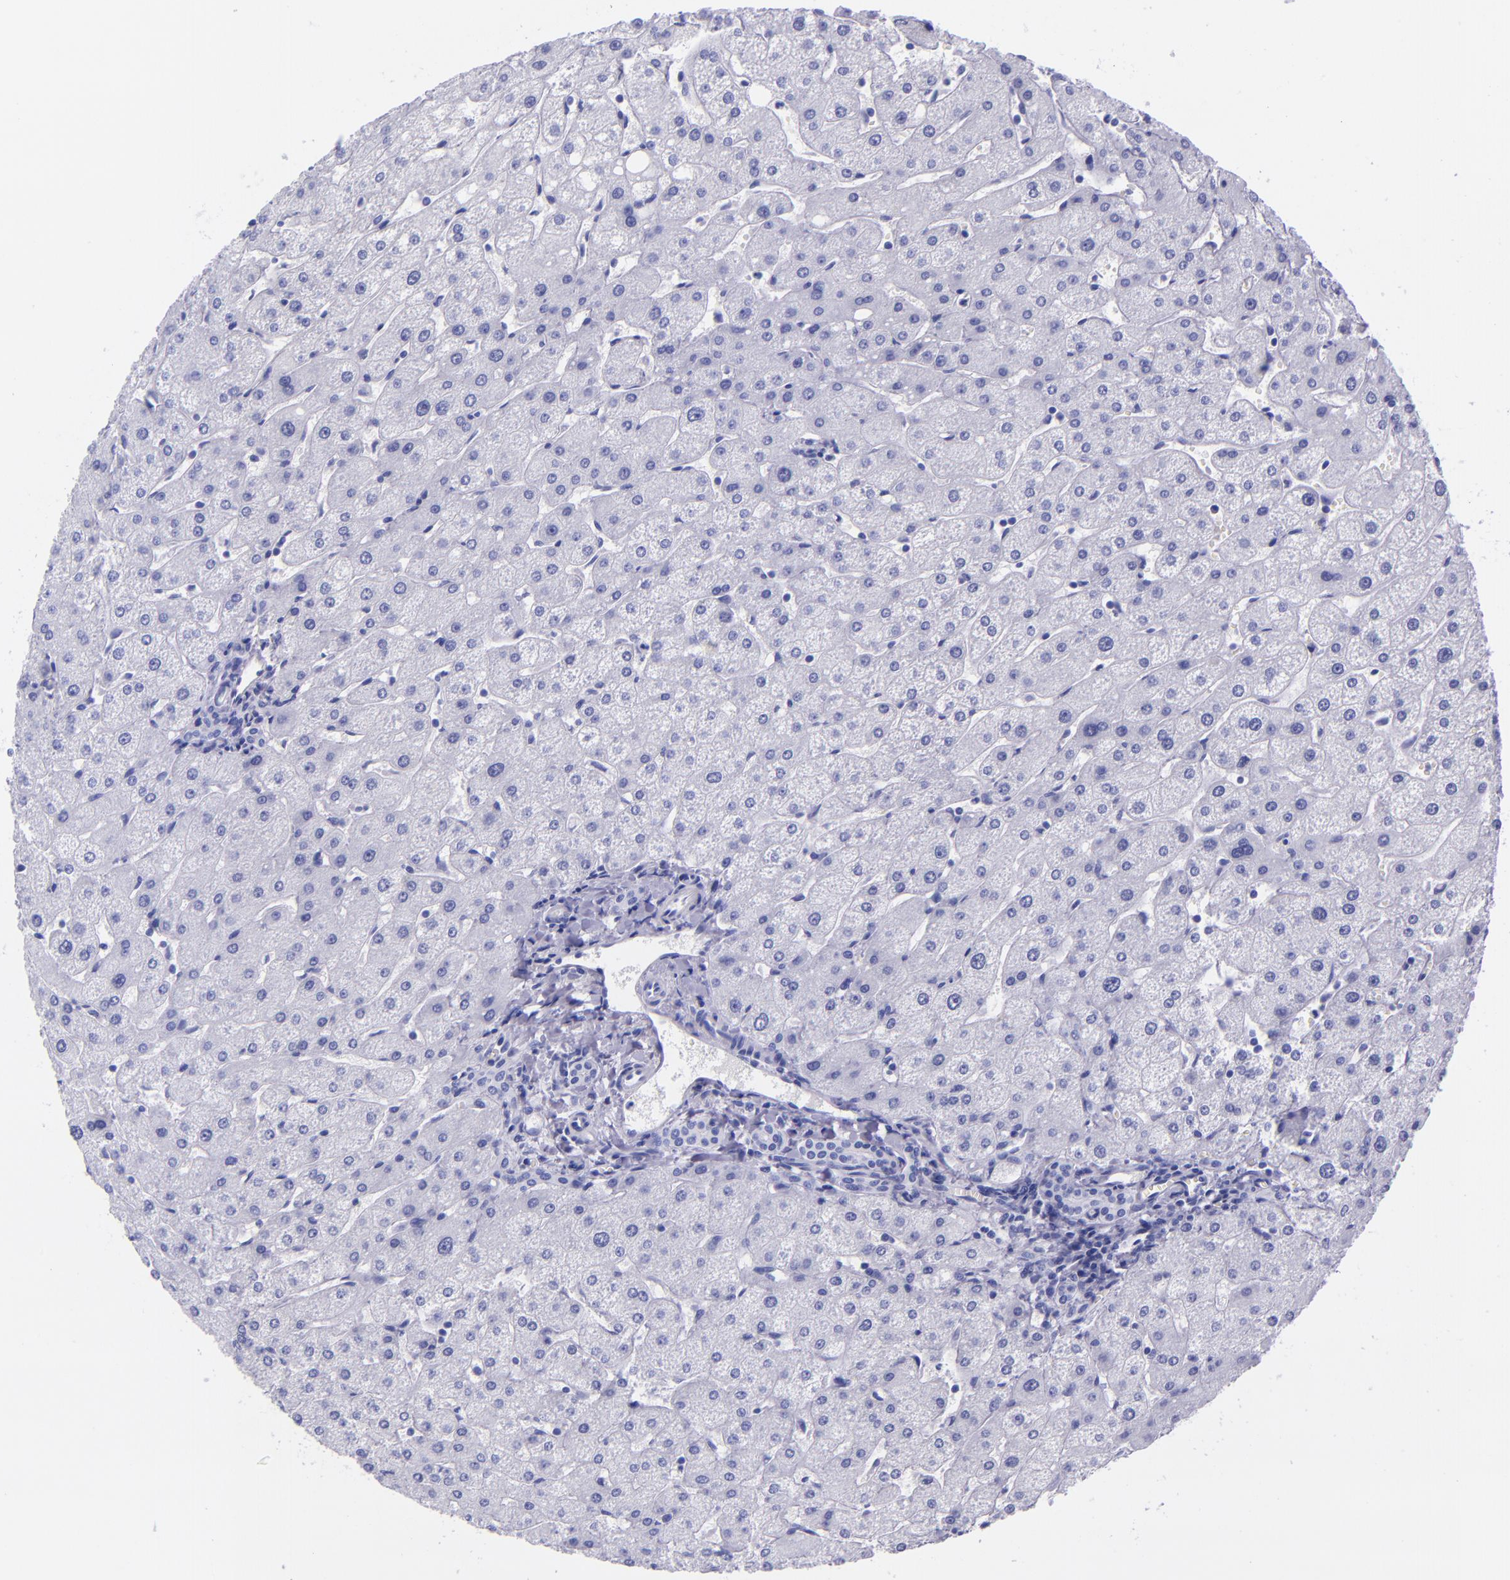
{"staining": {"intensity": "negative", "quantity": "none", "location": "none"}, "tissue": "liver", "cell_type": "Cholangiocytes", "image_type": "normal", "snomed": [{"axis": "morphology", "description": "Normal tissue, NOS"}, {"axis": "topography", "description": "Liver"}], "caption": "This is an immunohistochemistry (IHC) photomicrograph of normal liver. There is no expression in cholangiocytes.", "gene": "MBP", "patient": {"sex": "male", "age": 67}}